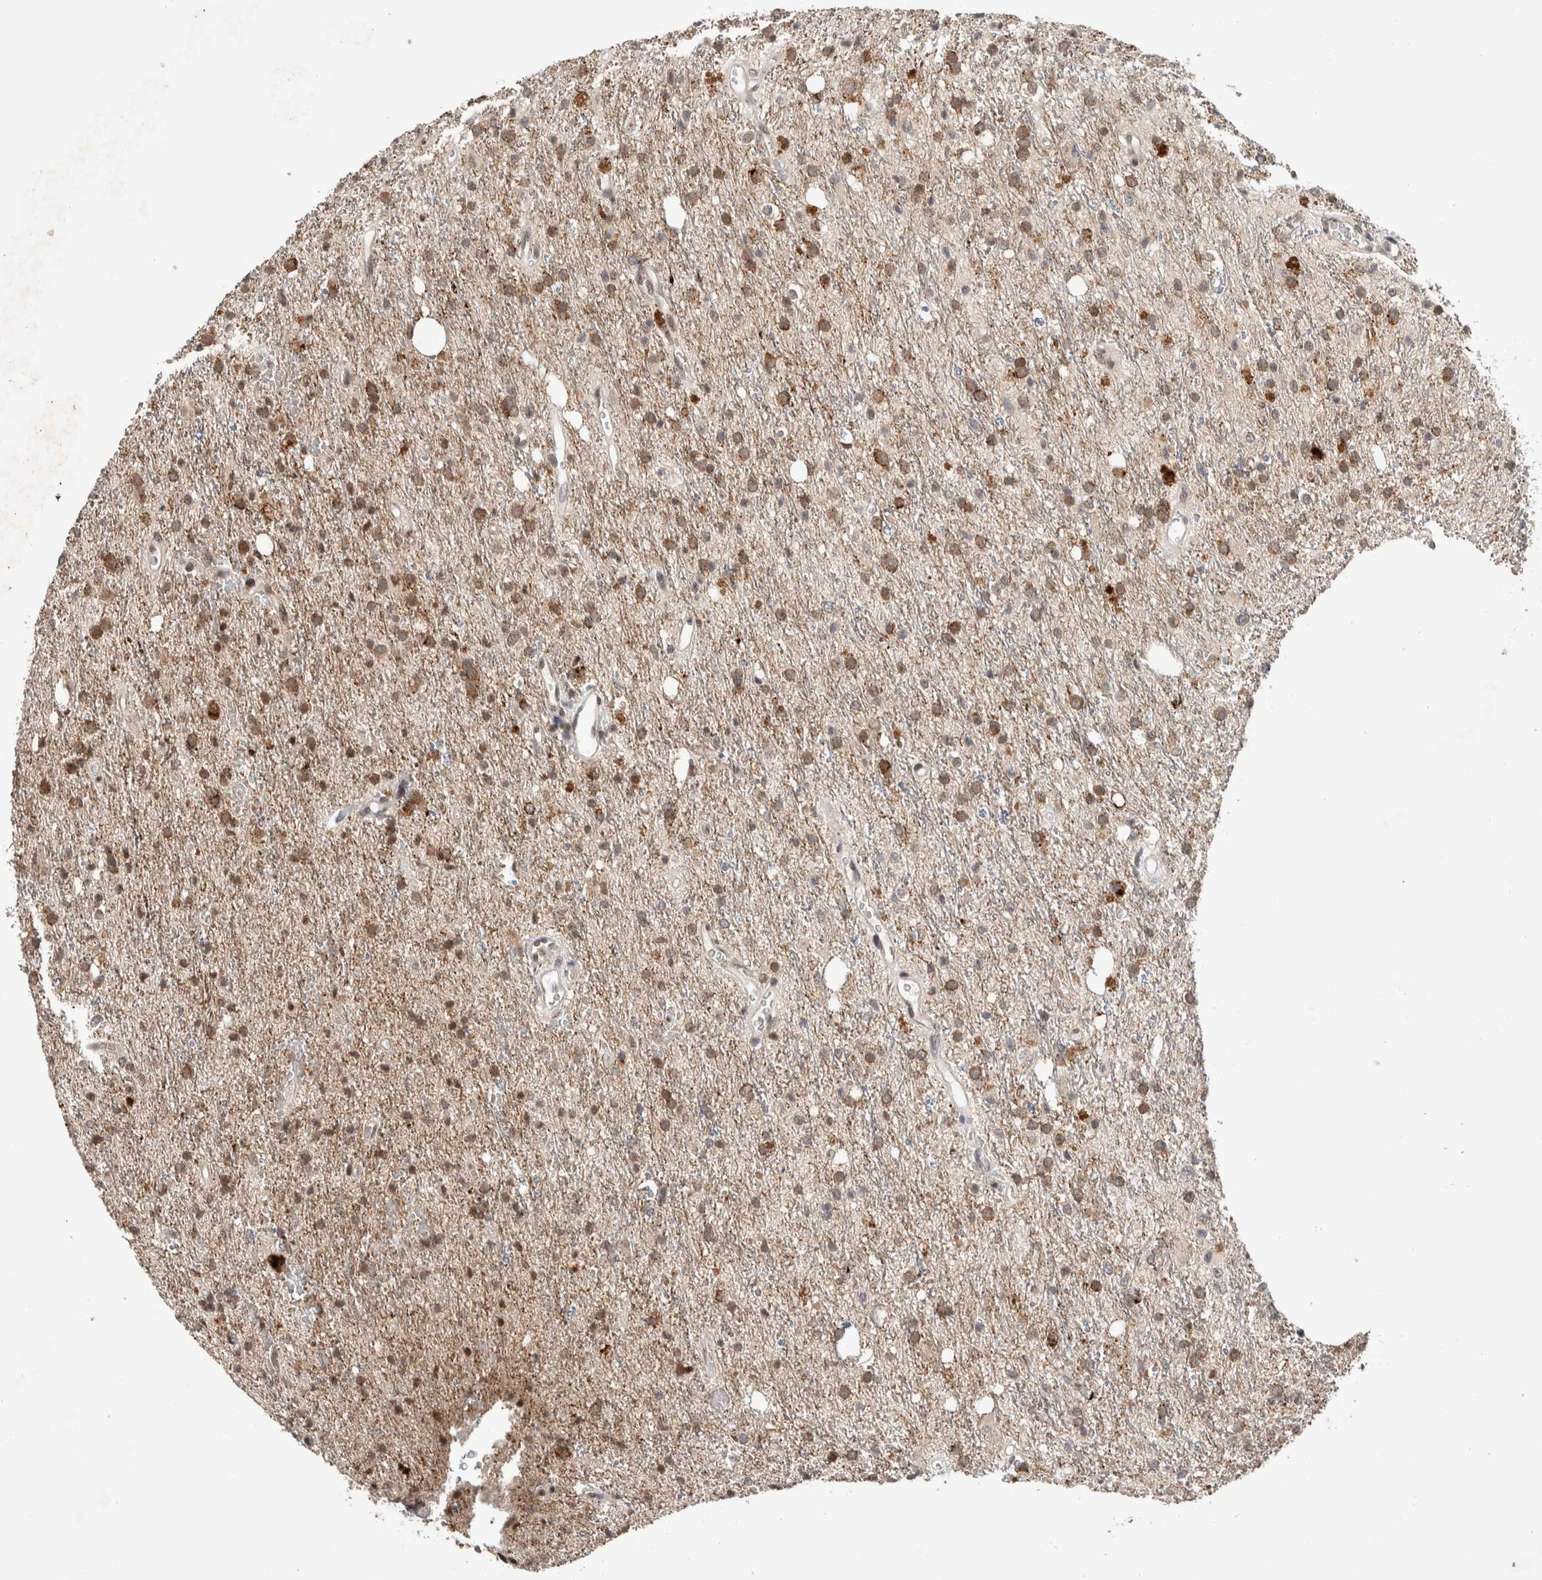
{"staining": {"intensity": "moderate", "quantity": ">75%", "location": "cytoplasmic/membranous,nuclear"}, "tissue": "glioma", "cell_type": "Tumor cells", "image_type": "cancer", "snomed": [{"axis": "morphology", "description": "Glioma, malignant, High grade"}, {"axis": "topography", "description": "Brain"}], "caption": "High-magnification brightfield microscopy of high-grade glioma (malignant) stained with DAB (3,3'-diaminobenzidine) (brown) and counterstained with hematoxylin (blue). tumor cells exhibit moderate cytoplasmic/membranous and nuclear staining is identified in approximately>75% of cells.", "gene": "KCNK1", "patient": {"sex": "male", "age": 47}}